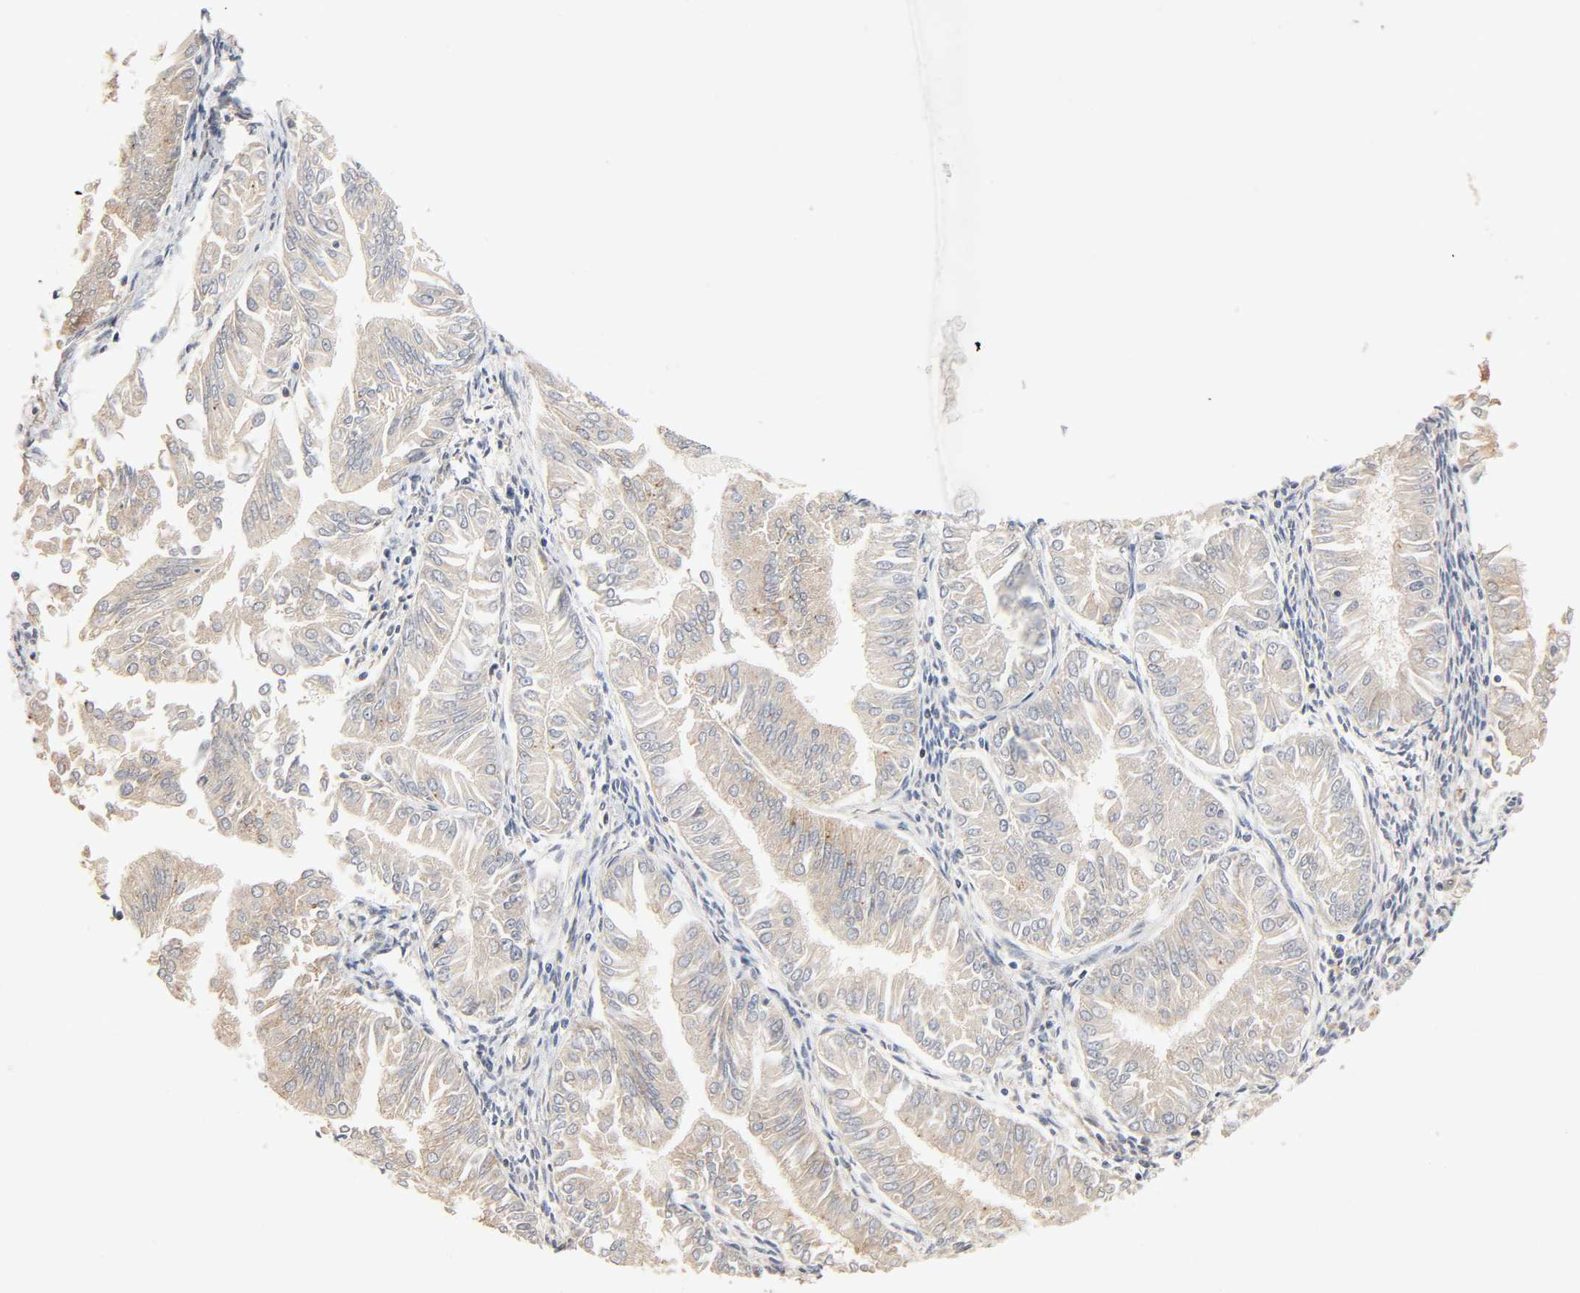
{"staining": {"intensity": "weak", "quantity": ">75%", "location": "cytoplasmic/membranous"}, "tissue": "endometrial cancer", "cell_type": "Tumor cells", "image_type": "cancer", "snomed": [{"axis": "morphology", "description": "Adenocarcinoma, NOS"}, {"axis": "topography", "description": "Endometrium"}], "caption": "This histopathology image exhibits immunohistochemistry (IHC) staining of human adenocarcinoma (endometrial), with low weak cytoplasmic/membranous positivity in about >75% of tumor cells.", "gene": "NEMF", "patient": {"sex": "female", "age": 53}}